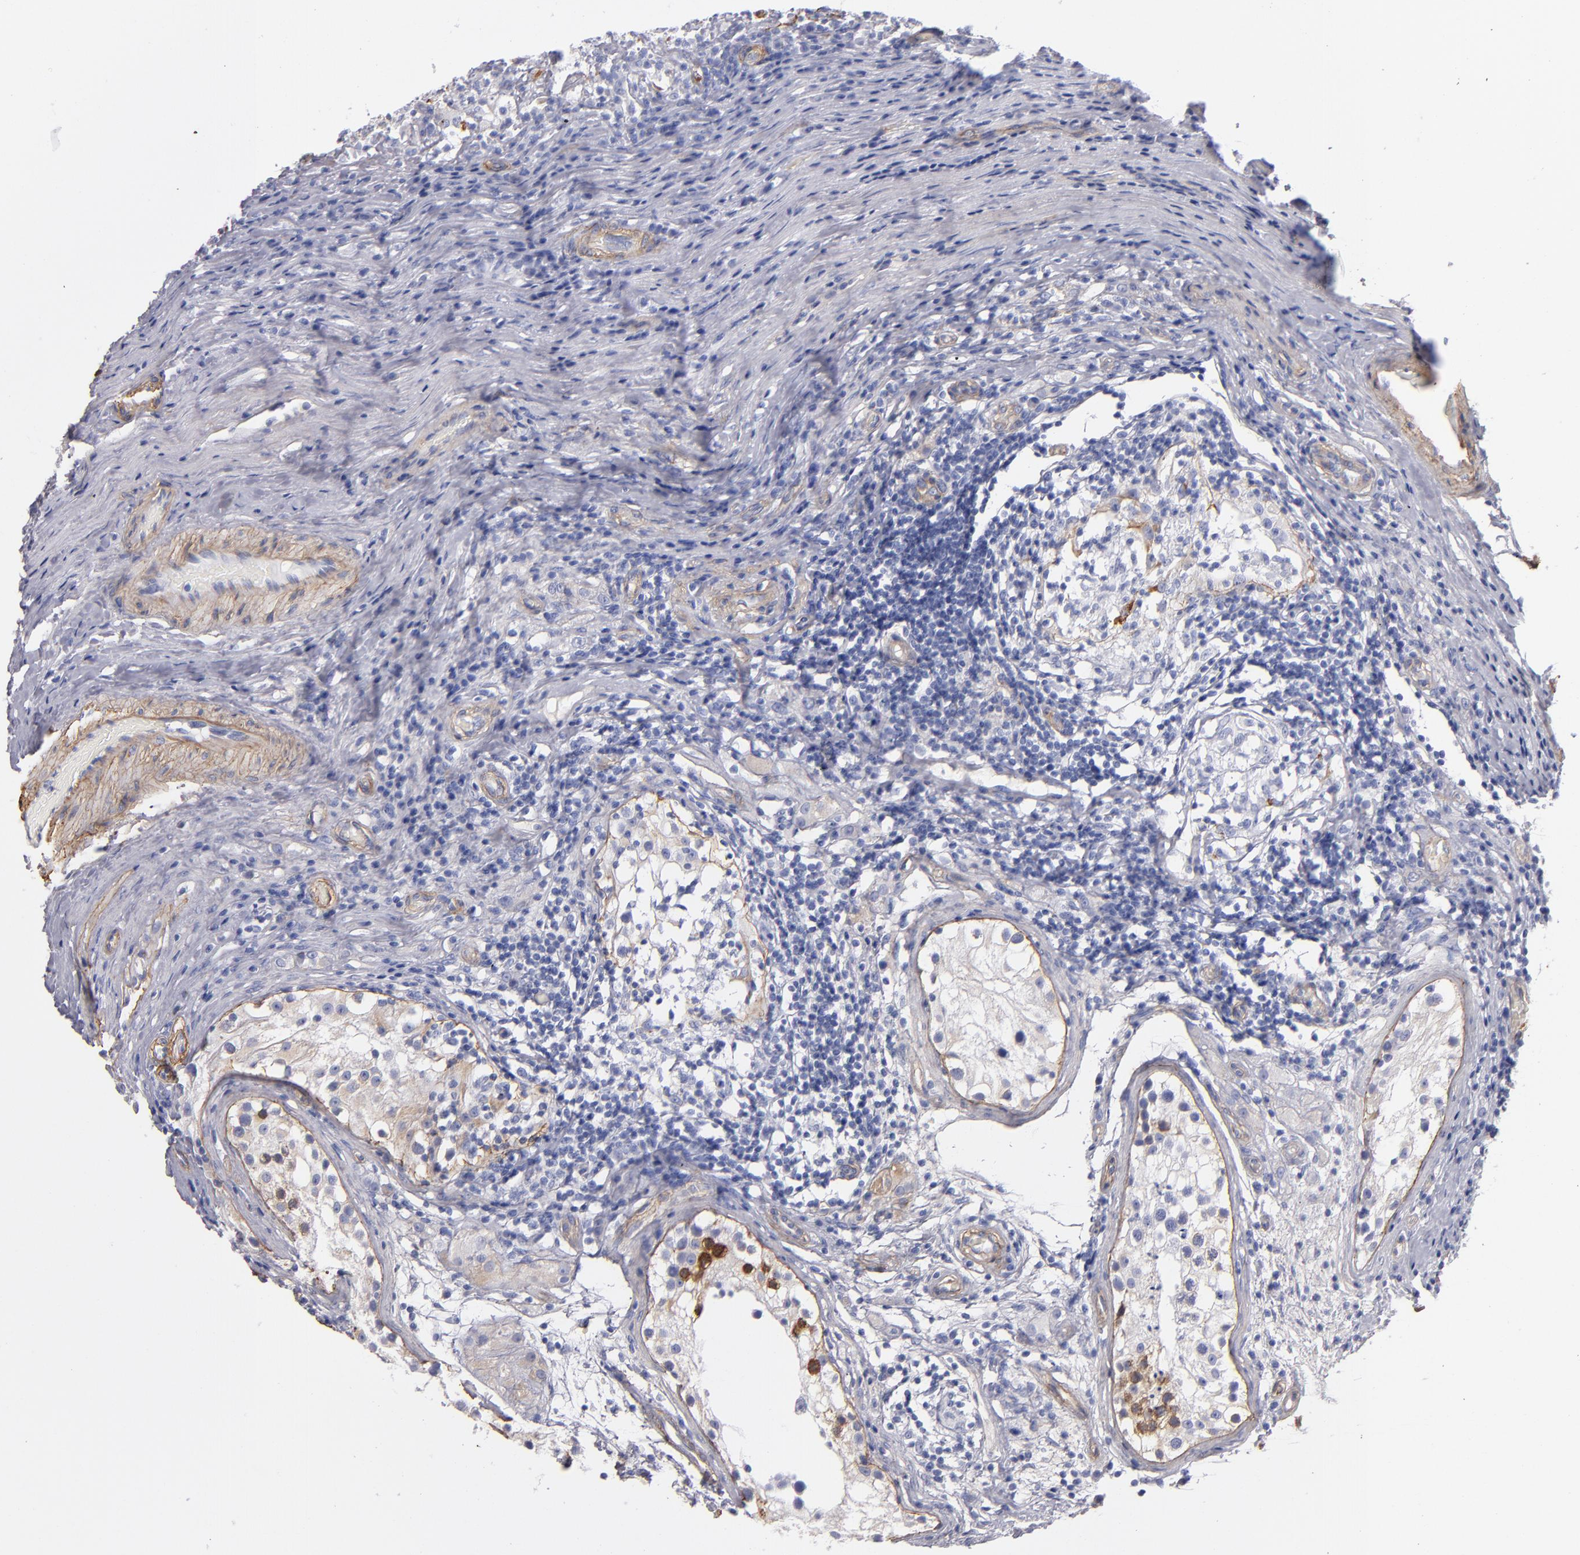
{"staining": {"intensity": "moderate", "quantity": "<25%", "location": "cytoplasmic/membranous"}, "tissue": "testis cancer", "cell_type": "Tumor cells", "image_type": "cancer", "snomed": [{"axis": "morphology", "description": "Seminoma, NOS"}, {"axis": "topography", "description": "Testis"}], "caption": "A brown stain shows moderate cytoplasmic/membranous staining of a protein in testis cancer tumor cells.", "gene": "LAMC1", "patient": {"sex": "male", "age": 34}}